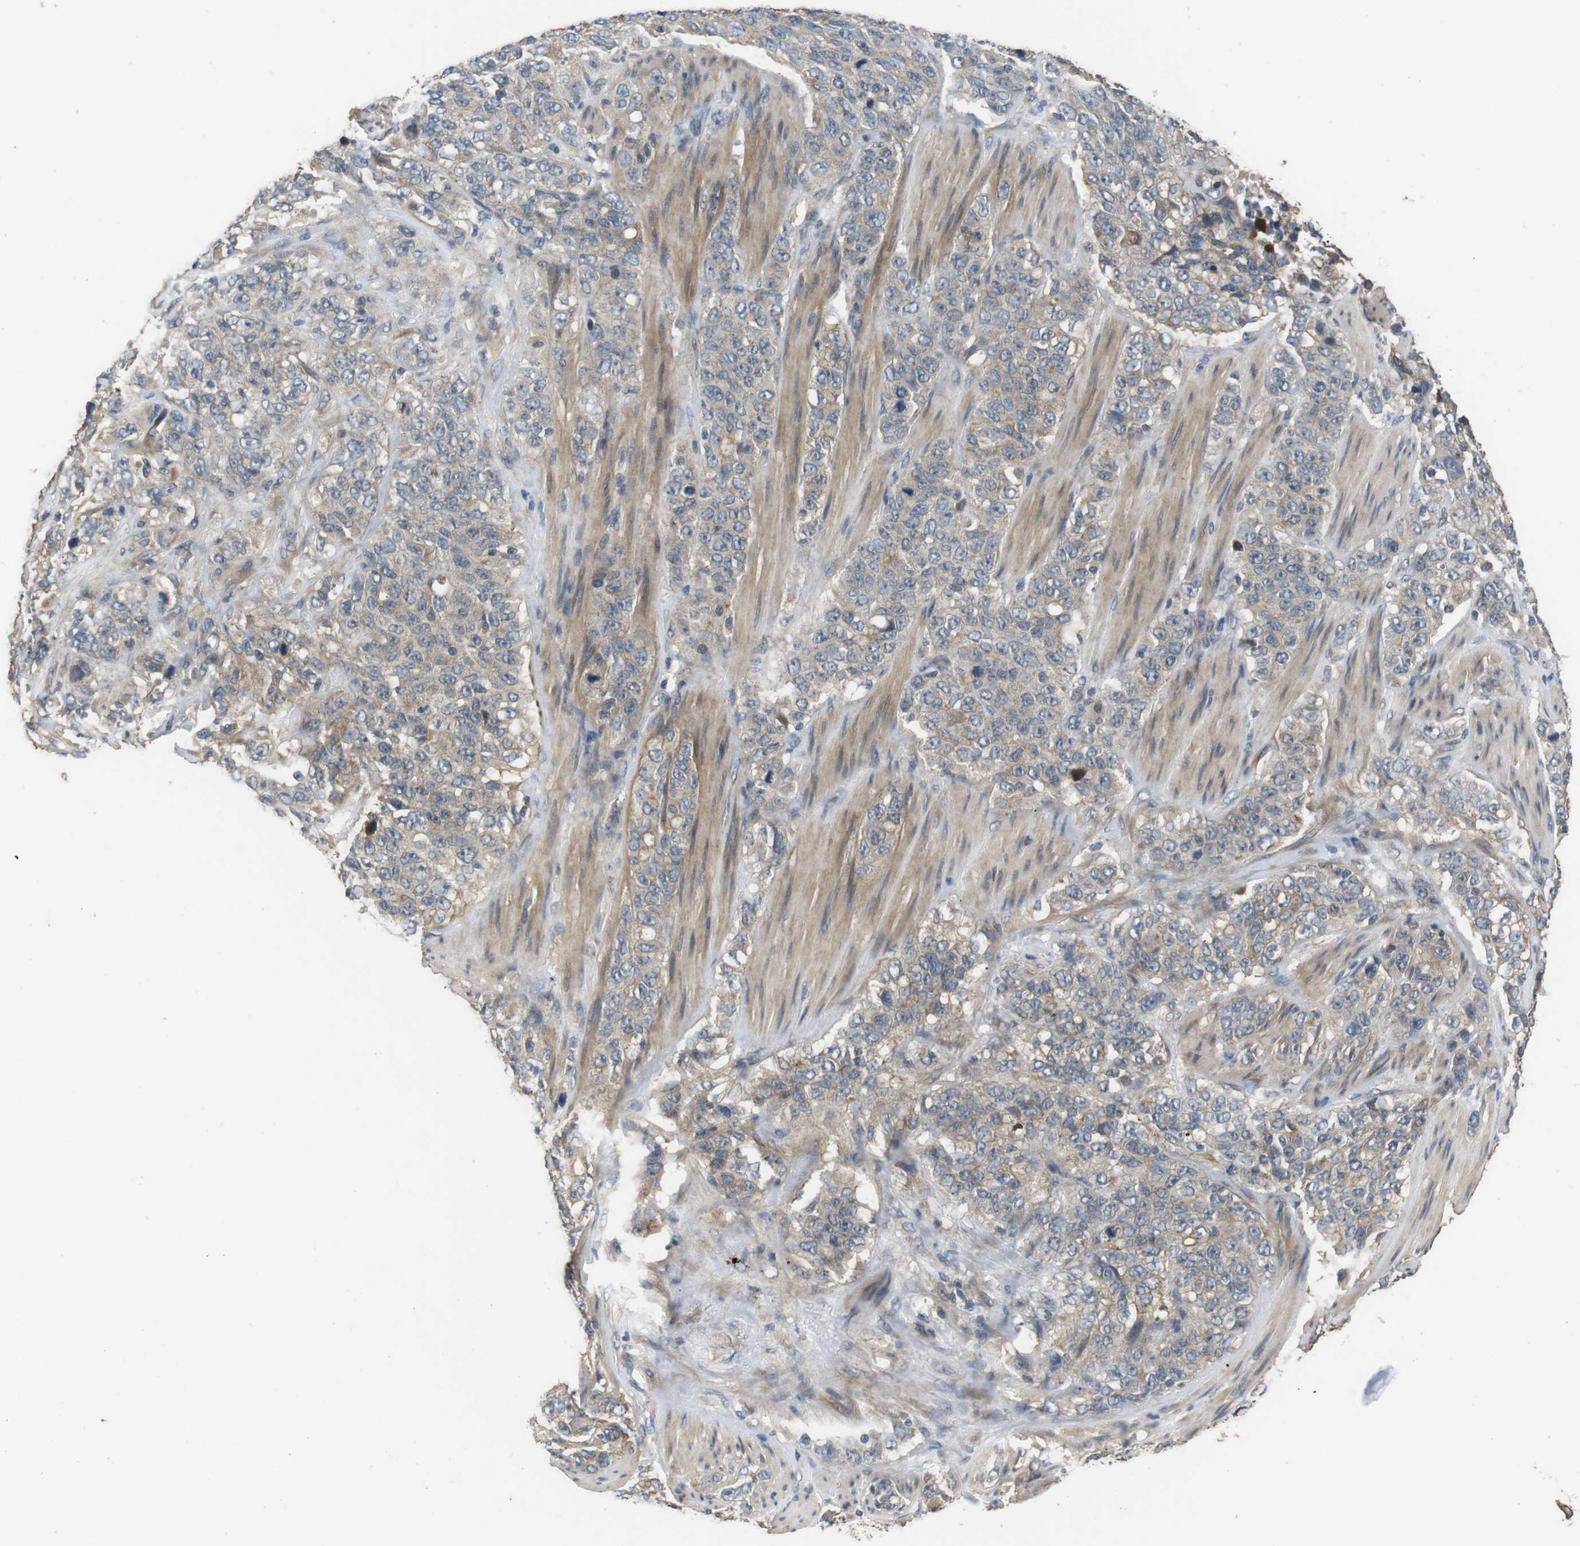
{"staining": {"intensity": "weak", "quantity": "25%-75%", "location": "cytoplasmic/membranous"}, "tissue": "stomach cancer", "cell_type": "Tumor cells", "image_type": "cancer", "snomed": [{"axis": "morphology", "description": "Adenocarcinoma, NOS"}, {"axis": "topography", "description": "Stomach"}], "caption": "Immunohistochemical staining of human stomach cancer (adenocarcinoma) displays low levels of weak cytoplasmic/membranous protein expression in approximately 25%-75% of tumor cells.", "gene": "ADGRL3", "patient": {"sex": "male", "age": 48}}